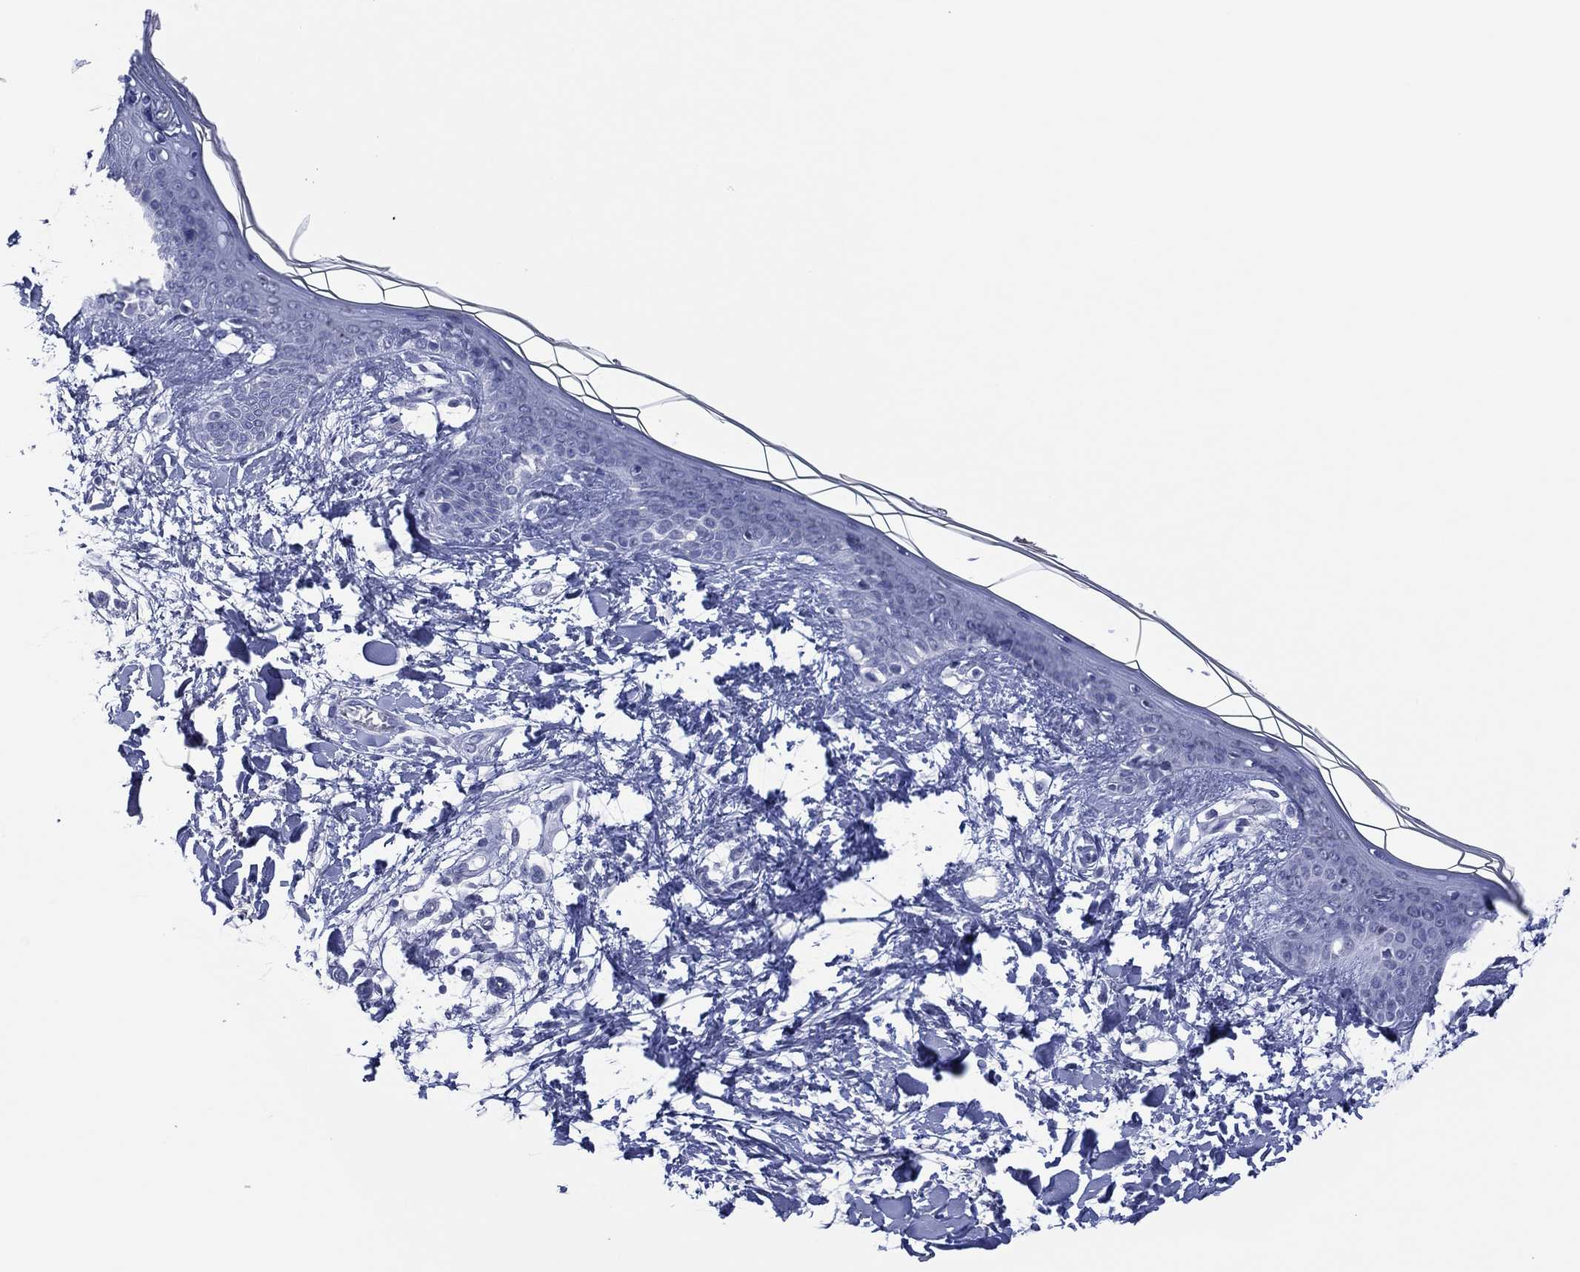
{"staining": {"intensity": "negative", "quantity": "none", "location": "none"}, "tissue": "skin", "cell_type": "Fibroblasts", "image_type": "normal", "snomed": [{"axis": "morphology", "description": "Normal tissue, NOS"}, {"axis": "topography", "description": "Skin"}], "caption": "Histopathology image shows no significant protein positivity in fibroblasts of benign skin. (Brightfield microscopy of DAB (3,3'-diaminobenzidine) immunohistochemistry (IHC) at high magnification).", "gene": "UTF1", "patient": {"sex": "female", "age": 34}}